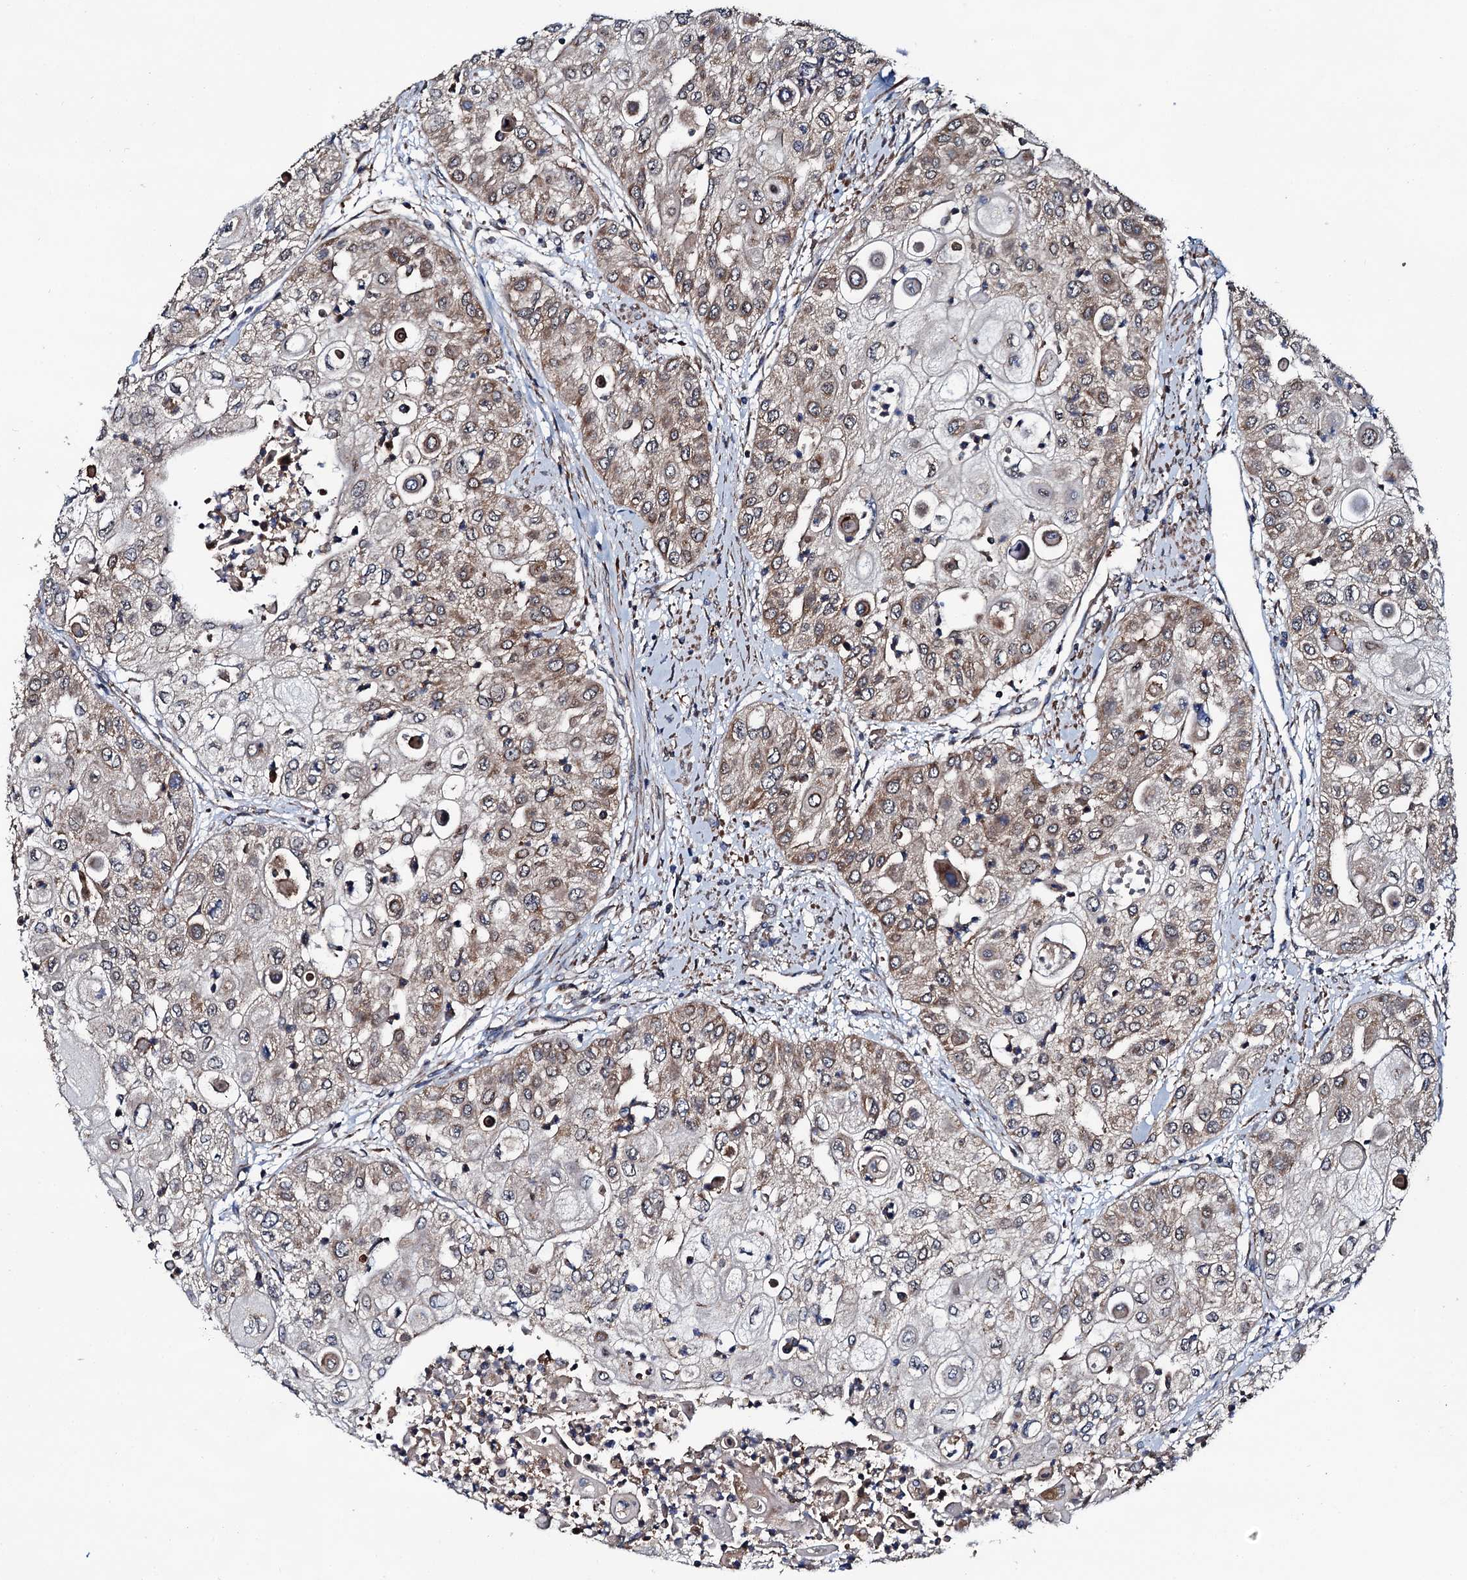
{"staining": {"intensity": "moderate", "quantity": ">75%", "location": "cytoplasmic/membranous"}, "tissue": "urothelial cancer", "cell_type": "Tumor cells", "image_type": "cancer", "snomed": [{"axis": "morphology", "description": "Urothelial carcinoma, High grade"}, {"axis": "topography", "description": "Urinary bladder"}], "caption": "Immunohistochemistry (DAB) staining of human high-grade urothelial carcinoma reveals moderate cytoplasmic/membranous protein staining in about >75% of tumor cells. The protein is shown in brown color, while the nuclei are stained blue.", "gene": "NEK1", "patient": {"sex": "female", "age": 79}}